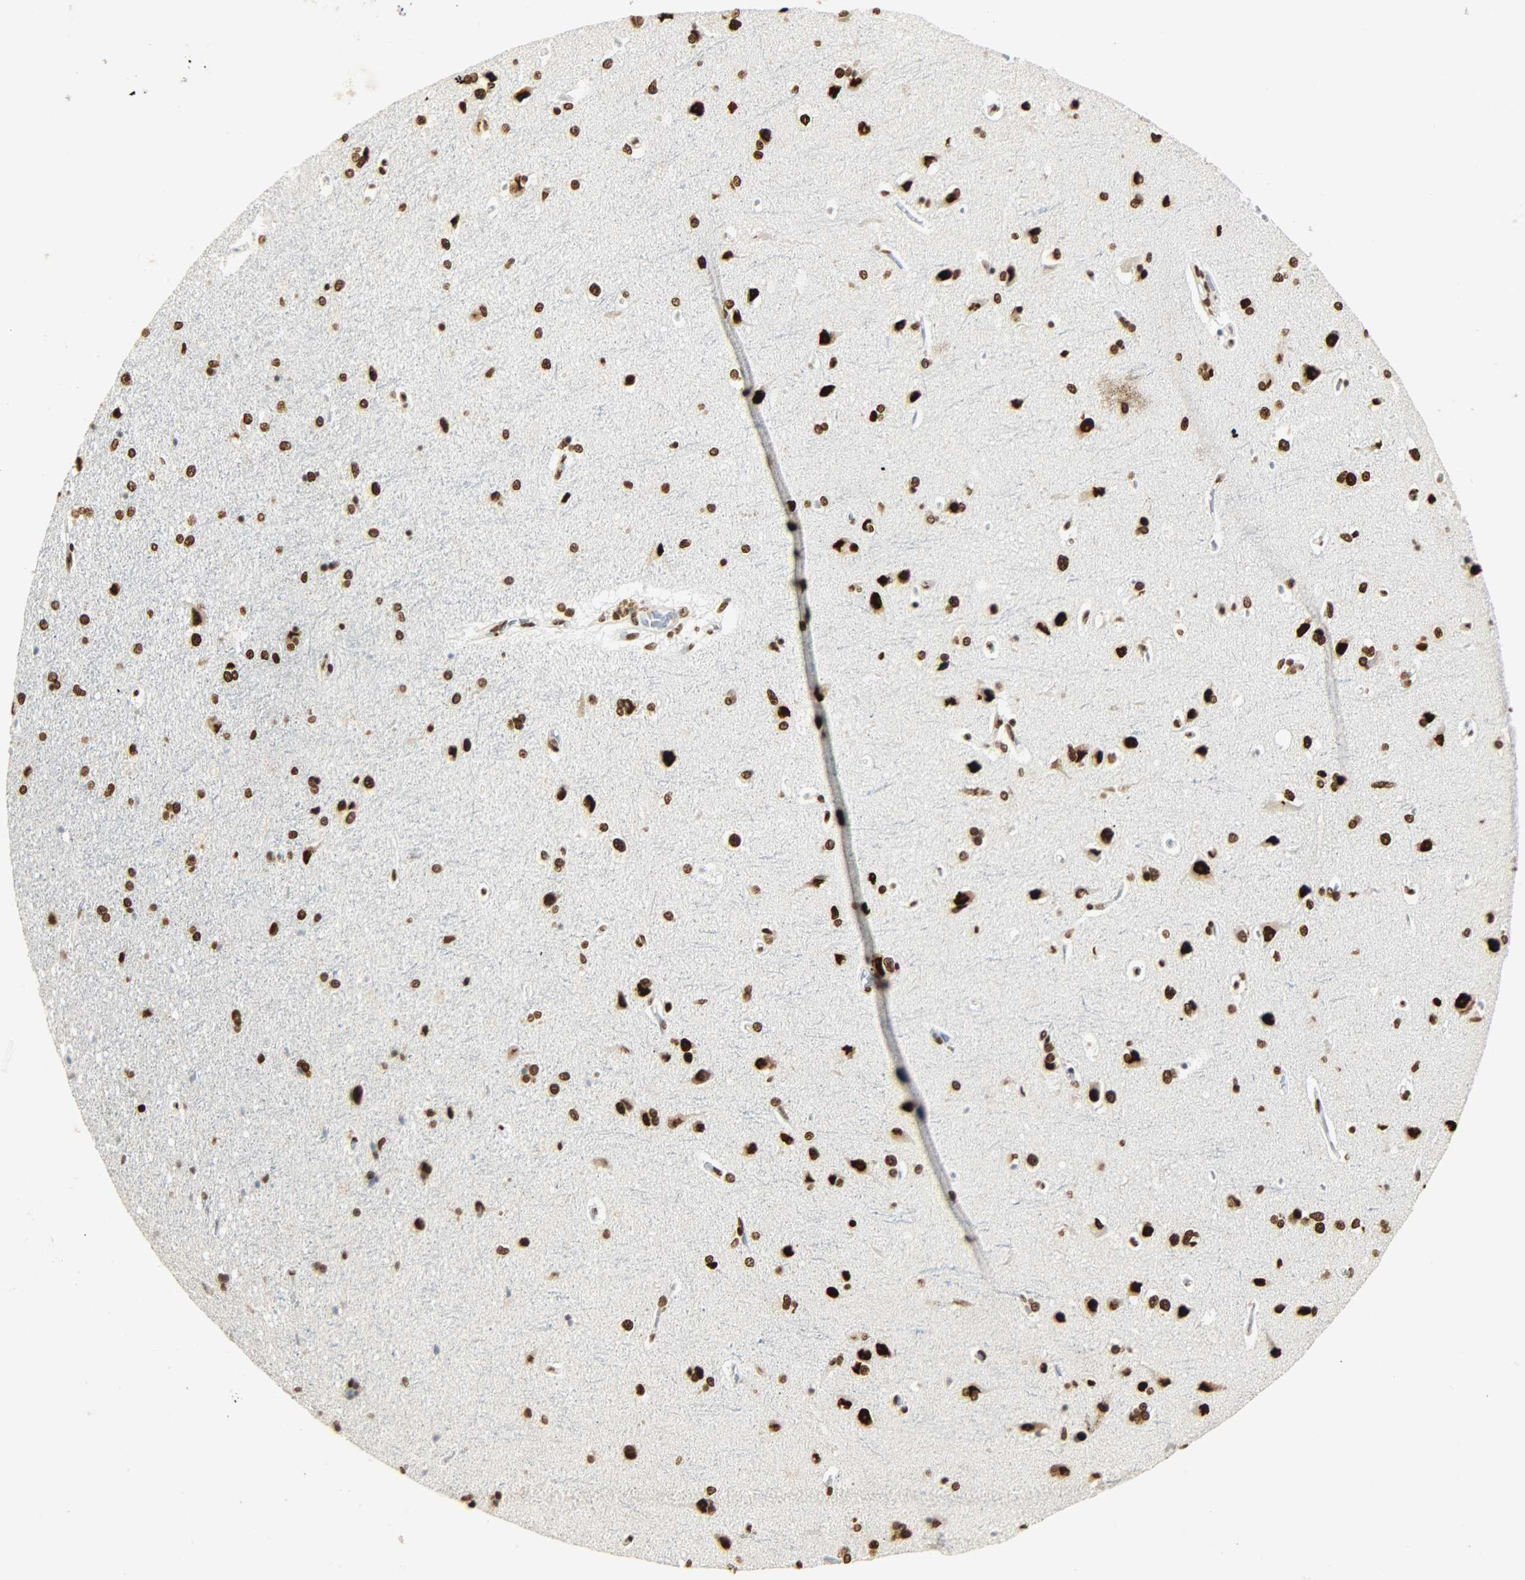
{"staining": {"intensity": "strong", "quantity": ">75%", "location": "nuclear"}, "tissue": "cerebral cortex", "cell_type": "Endothelial cells", "image_type": "normal", "snomed": [{"axis": "morphology", "description": "Normal tissue, NOS"}, {"axis": "topography", "description": "Cerebral cortex"}], "caption": "Cerebral cortex stained with DAB immunohistochemistry displays high levels of strong nuclear positivity in about >75% of endothelial cells.", "gene": "KHDRBS1", "patient": {"sex": "male", "age": 62}}